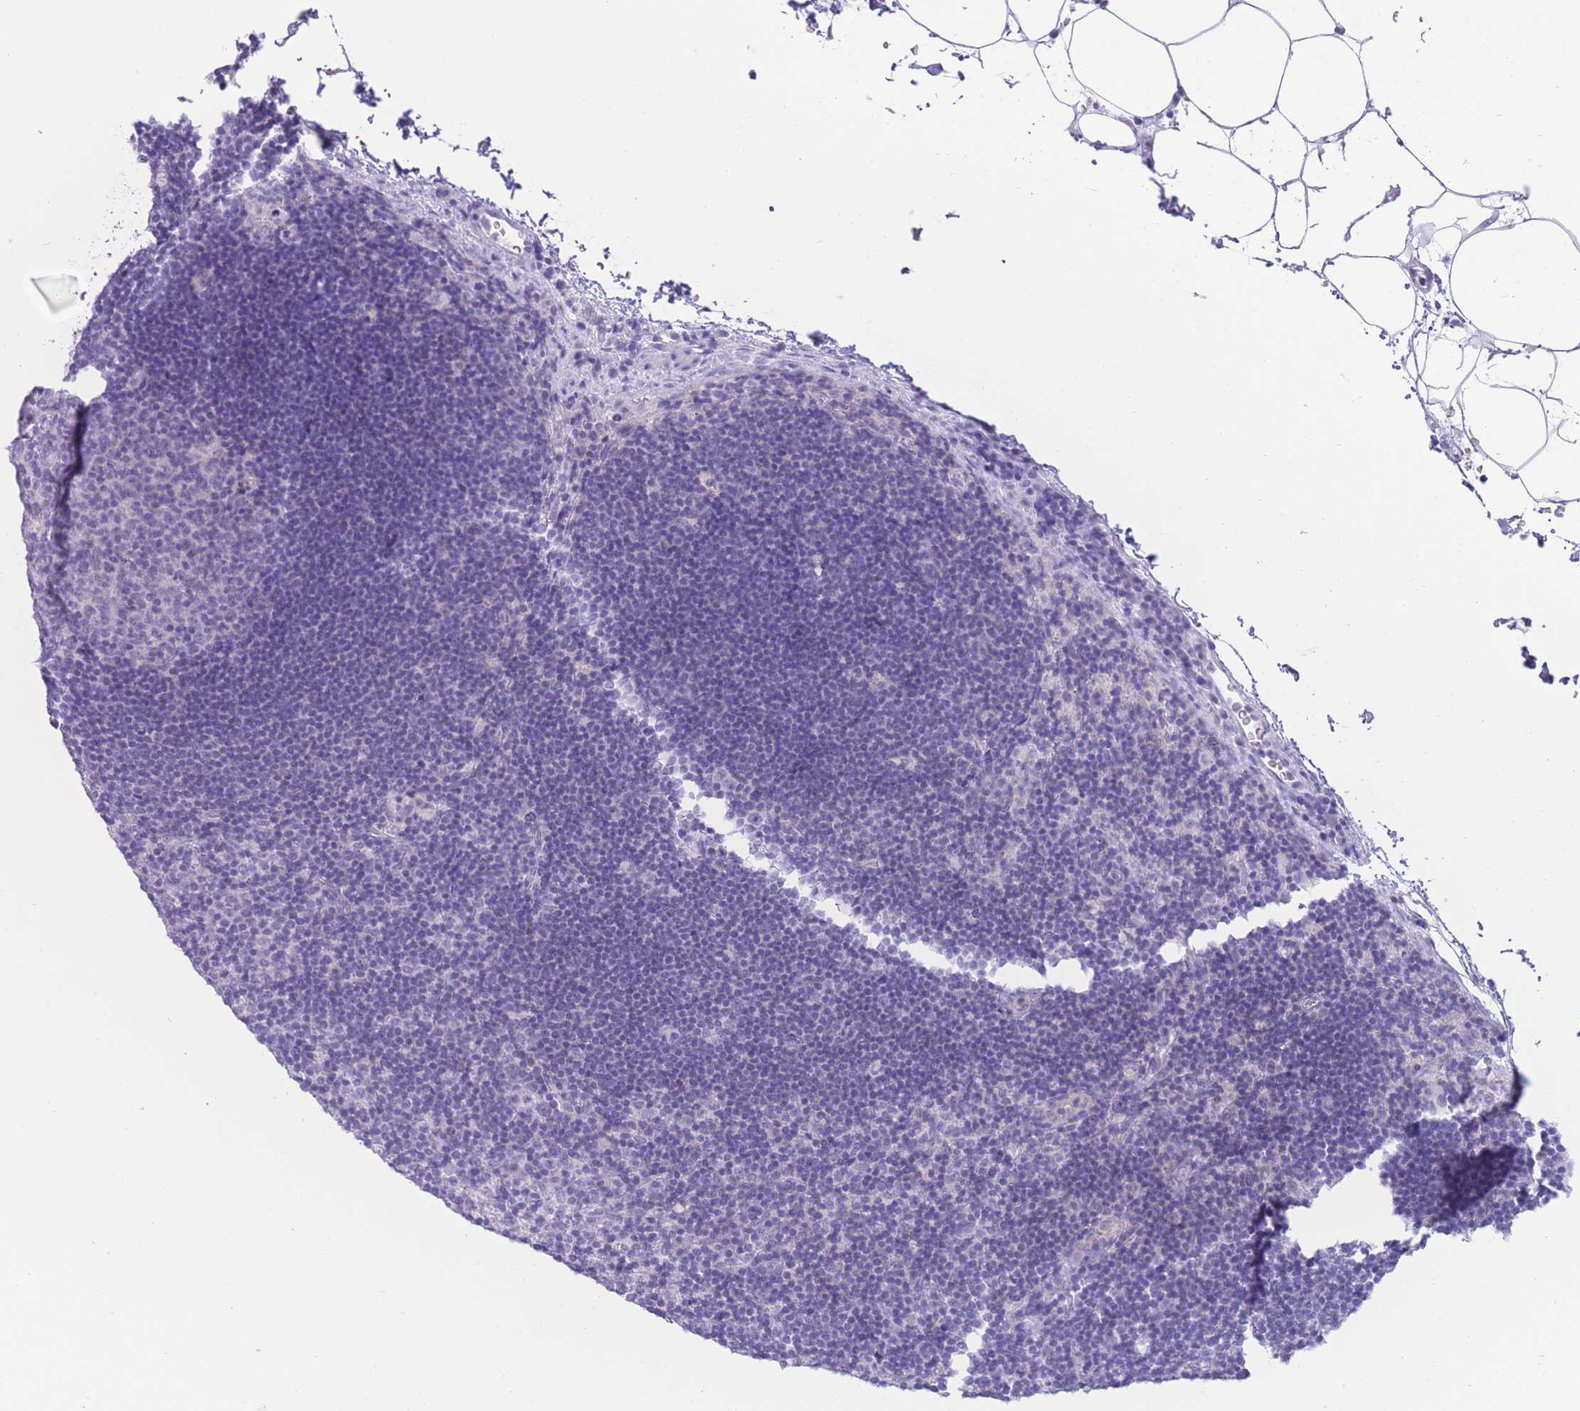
{"staining": {"intensity": "negative", "quantity": "none", "location": "none"}, "tissue": "lymph node", "cell_type": "Germinal center cells", "image_type": "normal", "snomed": [{"axis": "morphology", "description": "Normal tissue, NOS"}, {"axis": "topography", "description": "Lymph node"}], "caption": "An immunohistochemistry (IHC) micrograph of benign lymph node is shown. There is no staining in germinal center cells of lymph node.", "gene": "ZNF212", "patient": {"sex": "male", "age": 62}}